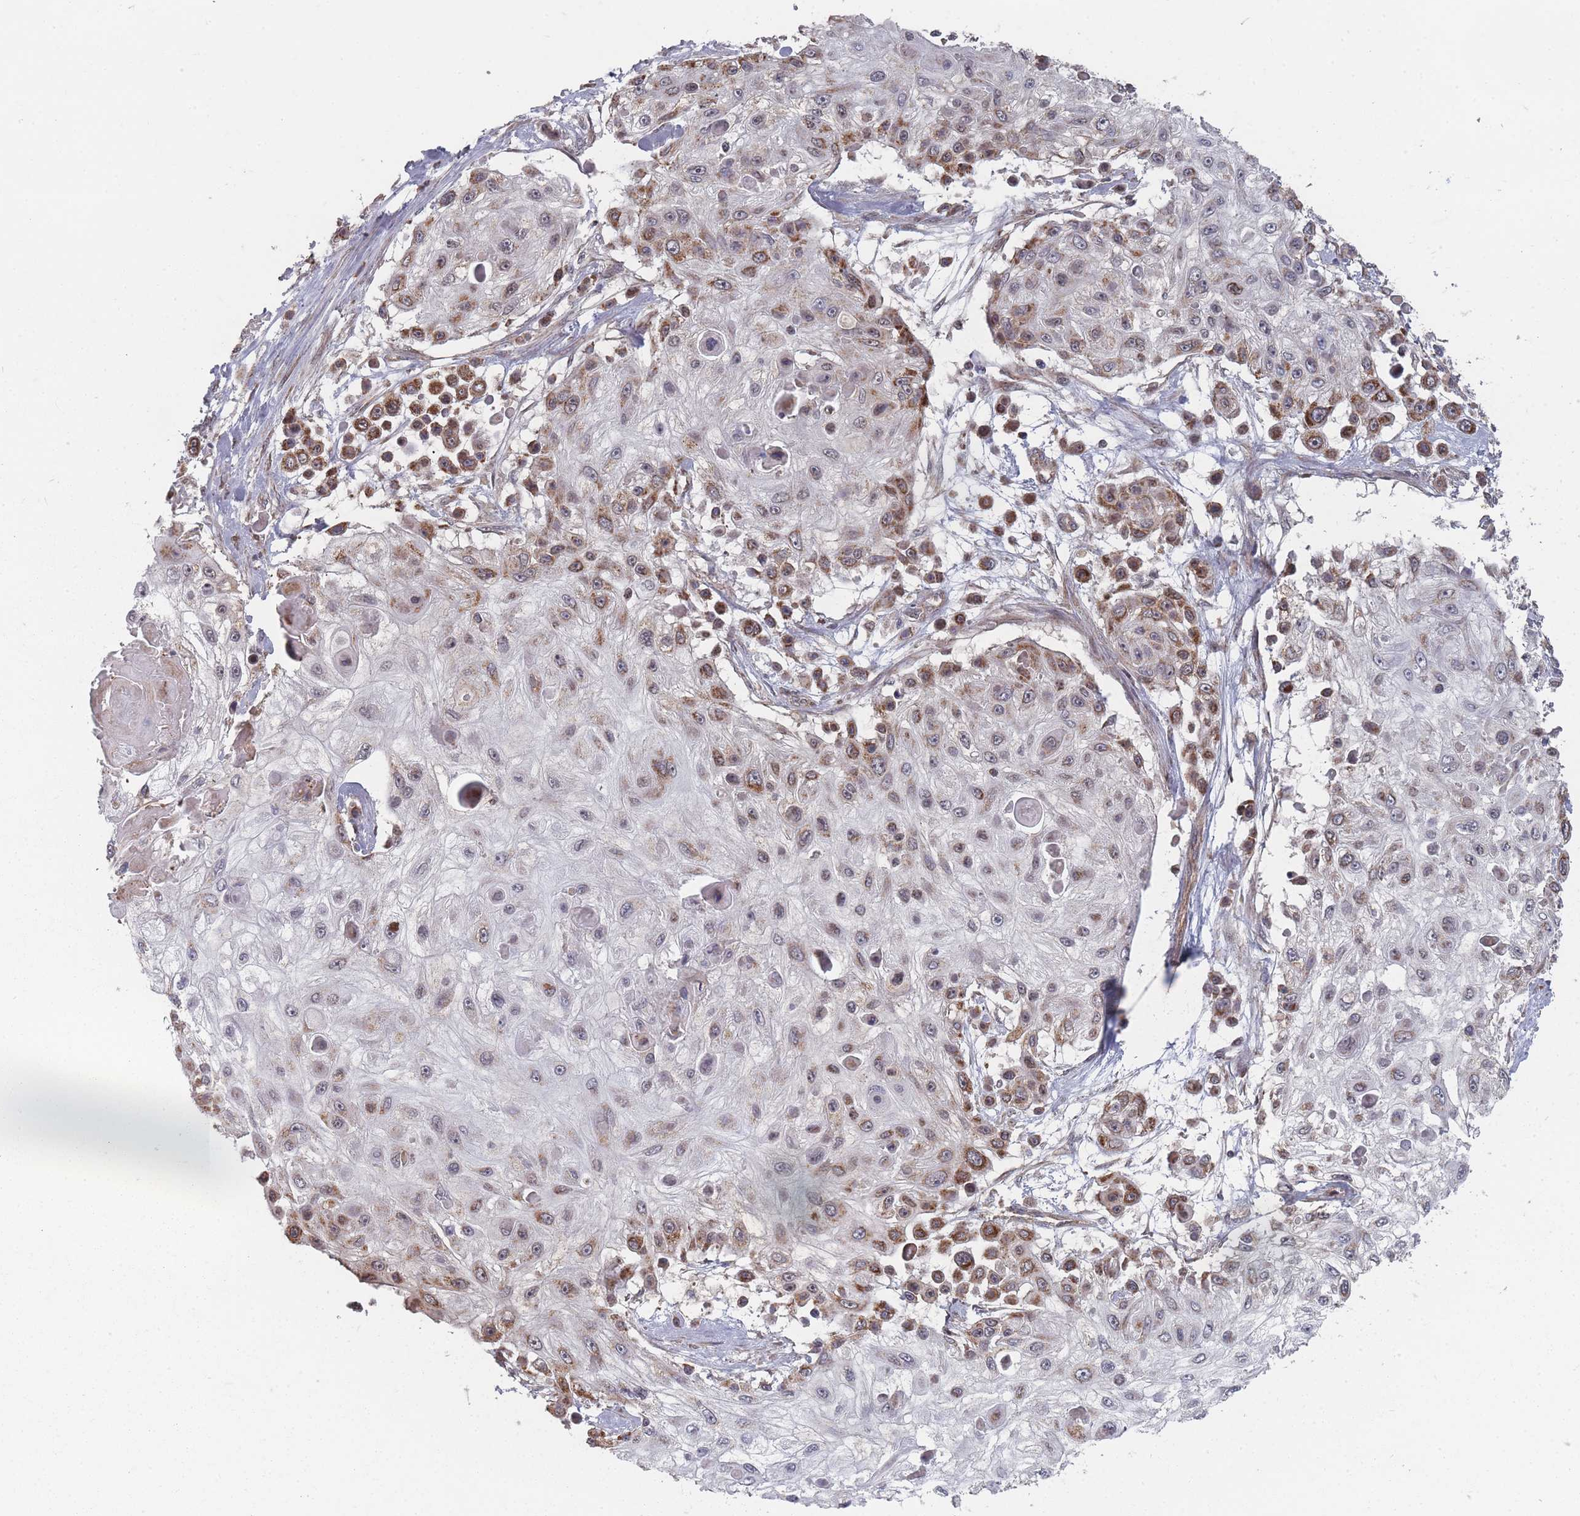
{"staining": {"intensity": "strong", "quantity": ">75%", "location": "cytoplasmic/membranous"}, "tissue": "skin cancer", "cell_type": "Tumor cells", "image_type": "cancer", "snomed": [{"axis": "morphology", "description": "Squamous cell carcinoma, NOS"}, {"axis": "topography", "description": "Skin"}], "caption": "Immunohistochemical staining of human skin cancer (squamous cell carcinoma) reveals strong cytoplasmic/membranous protein positivity in about >75% of tumor cells. The protein of interest is stained brown, and the nuclei are stained in blue (DAB IHC with brightfield microscopy, high magnification).", "gene": "PSMB3", "patient": {"sex": "male", "age": 67}}